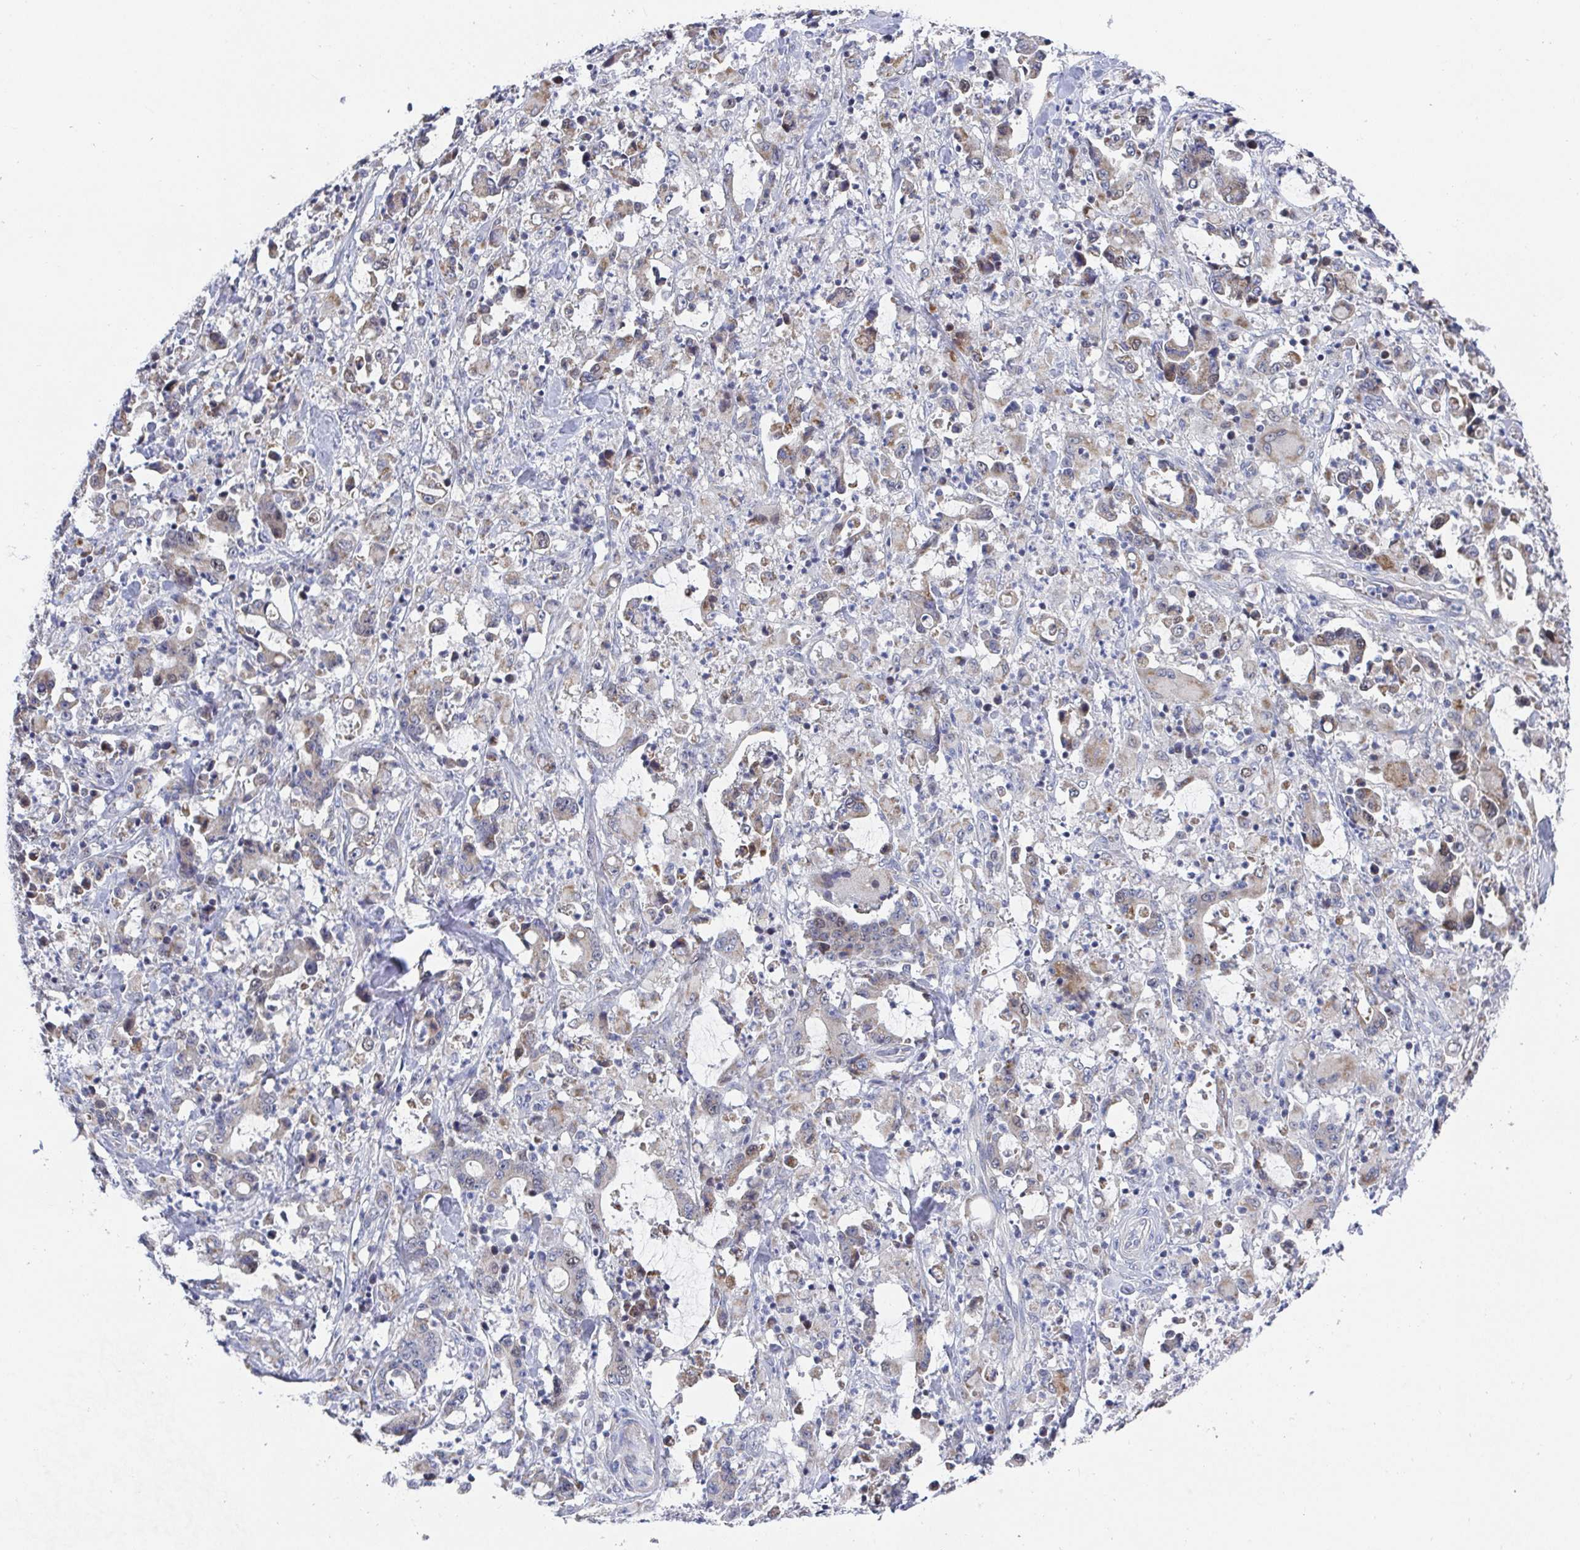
{"staining": {"intensity": "moderate", "quantity": "<25%", "location": "cytoplasmic/membranous,nuclear"}, "tissue": "stomach cancer", "cell_type": "Tumor cells", "image_type": "cancer", "snomed": [{"axis": "morphology", "description": "Adenocarcinoma, NOS"}, {"axis": "topography", "description": "Stomach, upper"}], "caption": "Stomach adenocarcinoma stained with a protein marker exhibits moderate staining in tumor cells.", "gene": "ATP5F1C", "patient": {"sex": "male", "age": 68}}